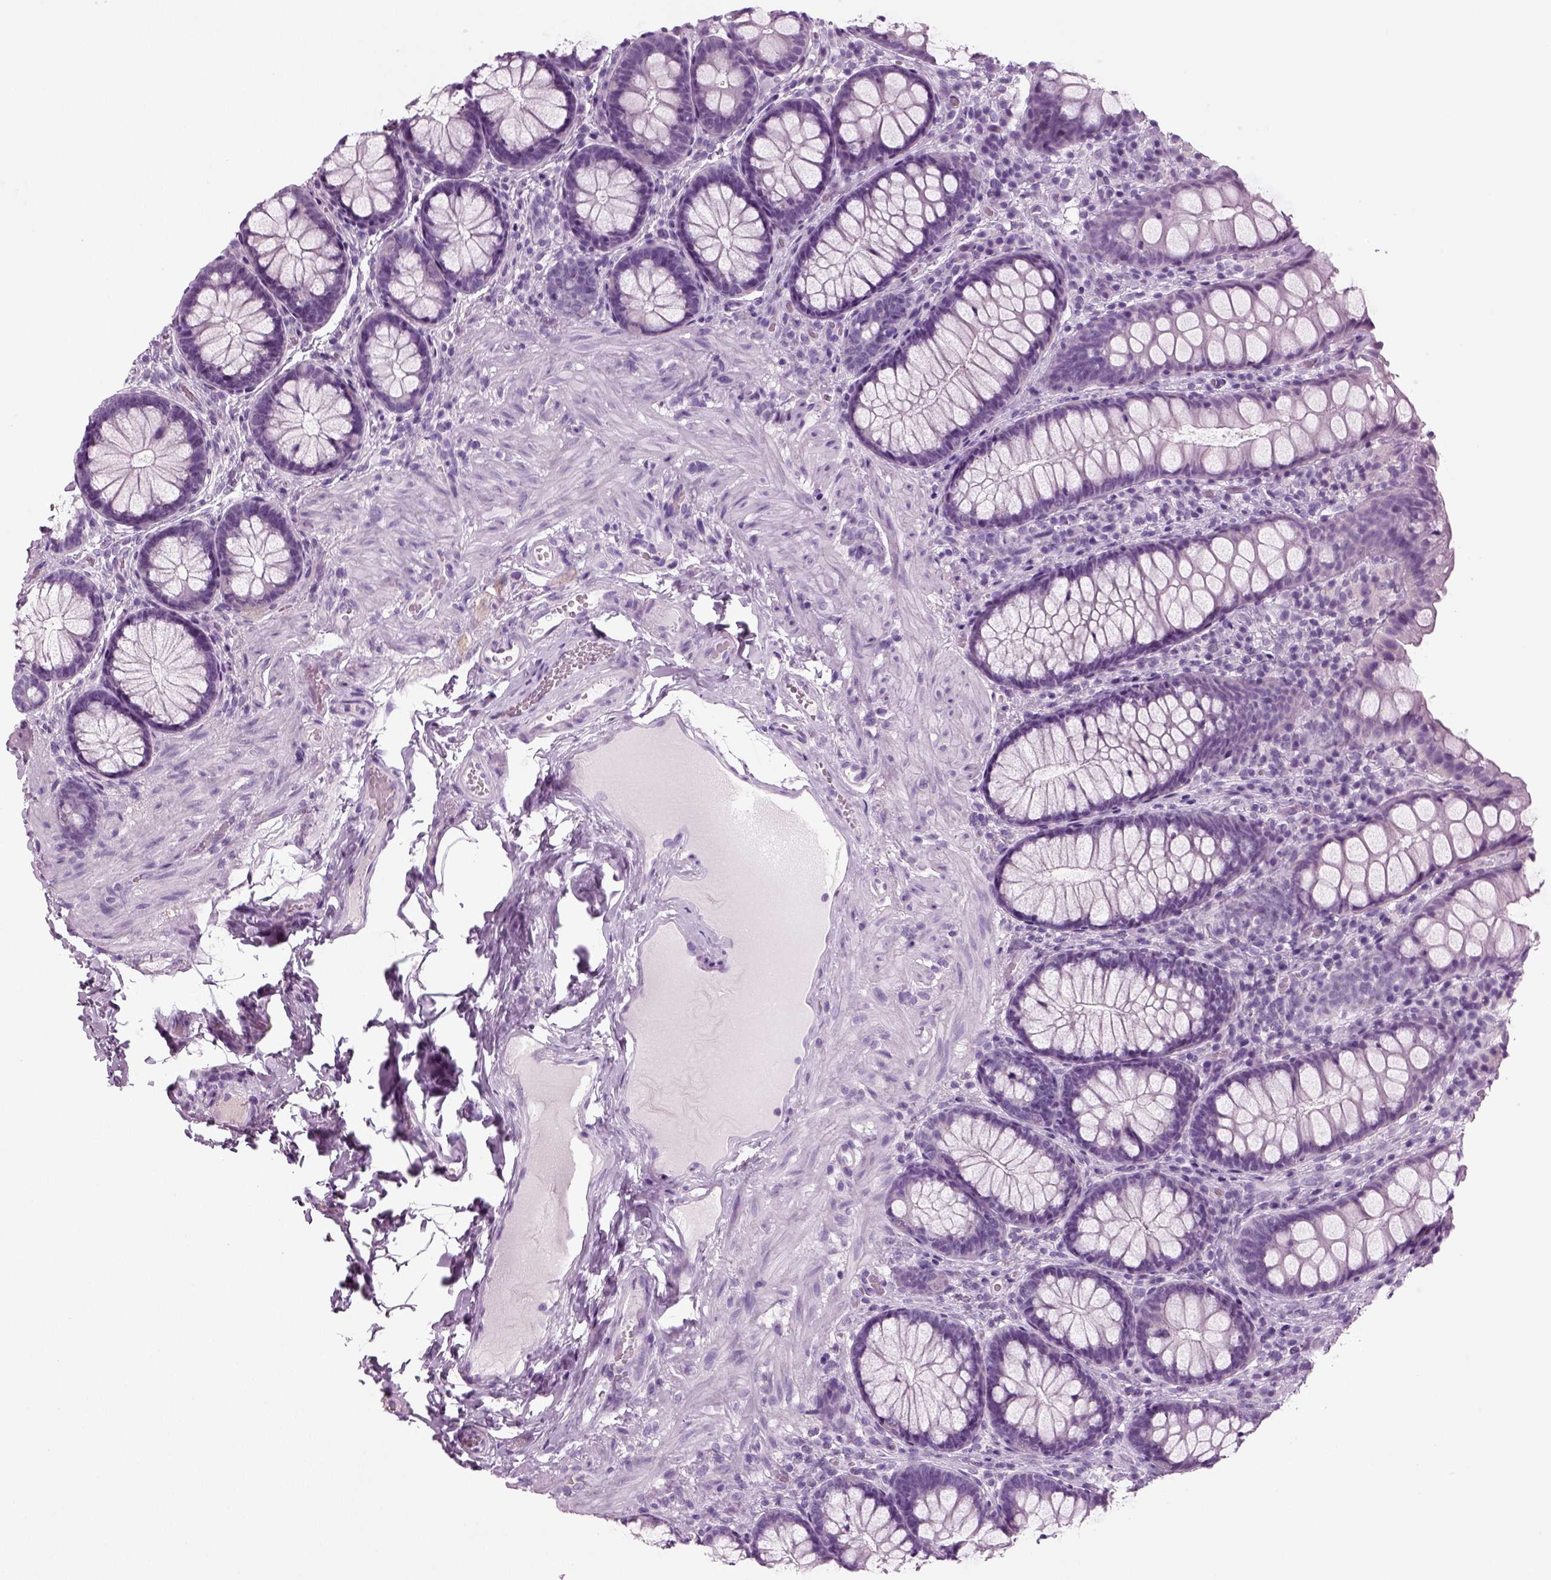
{"staining": {"intensity": "negative", "quantity": "none", "location": "none"}, "tissue": "colon", "cell_type": "Endothelial cells", "image_type": "normal", "snomed": [{"axis": "morphology", "description": "Normal tissue, NOS"}, {"axis": "topography", "description": "Colon"}], "caption": "Immunohistochemical staining of unremarkable human colon displays no significant staining in endothelial cells.", "gene": "CRABP1", "patient": {"sex": "female", "age": 86}}